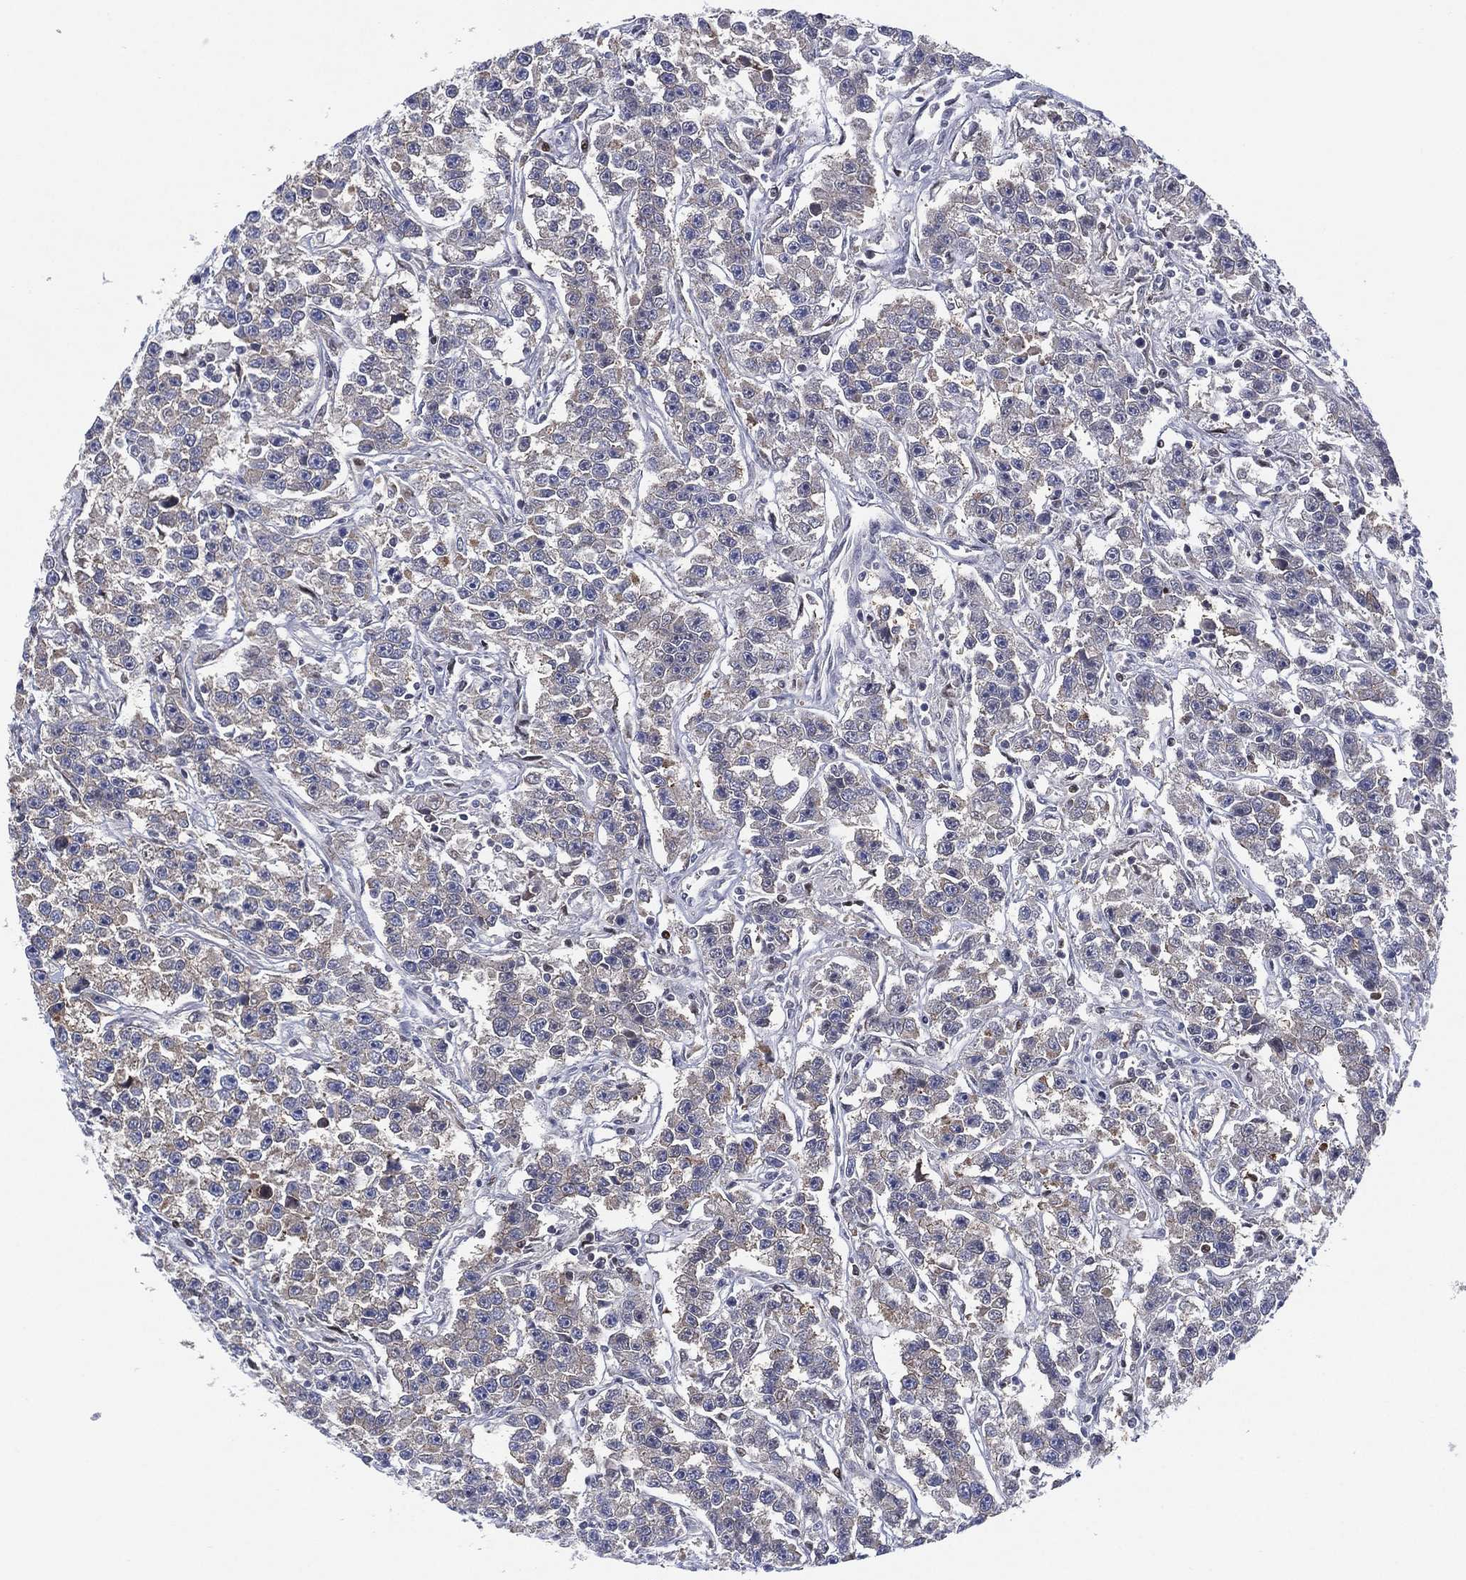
{"staining": {"intensity": "negative", "quantity": "none", "location": "none"}, "tissue": "testis cancer", "cell_type": "Tumor cells", "image_type": "cancer", "snomed": [{"axis": "morphology", "description": "Seminoma, NOS"}, {"axis": "topography", "description": "Testis"}], "caption": "IHC of human testis cancer demonstrates no positivity in tumor cells. (DAB immunohistochemistry, high magnification).", "gene": "SLC4A4", "patient": {"sex": "male", "age": 59}}